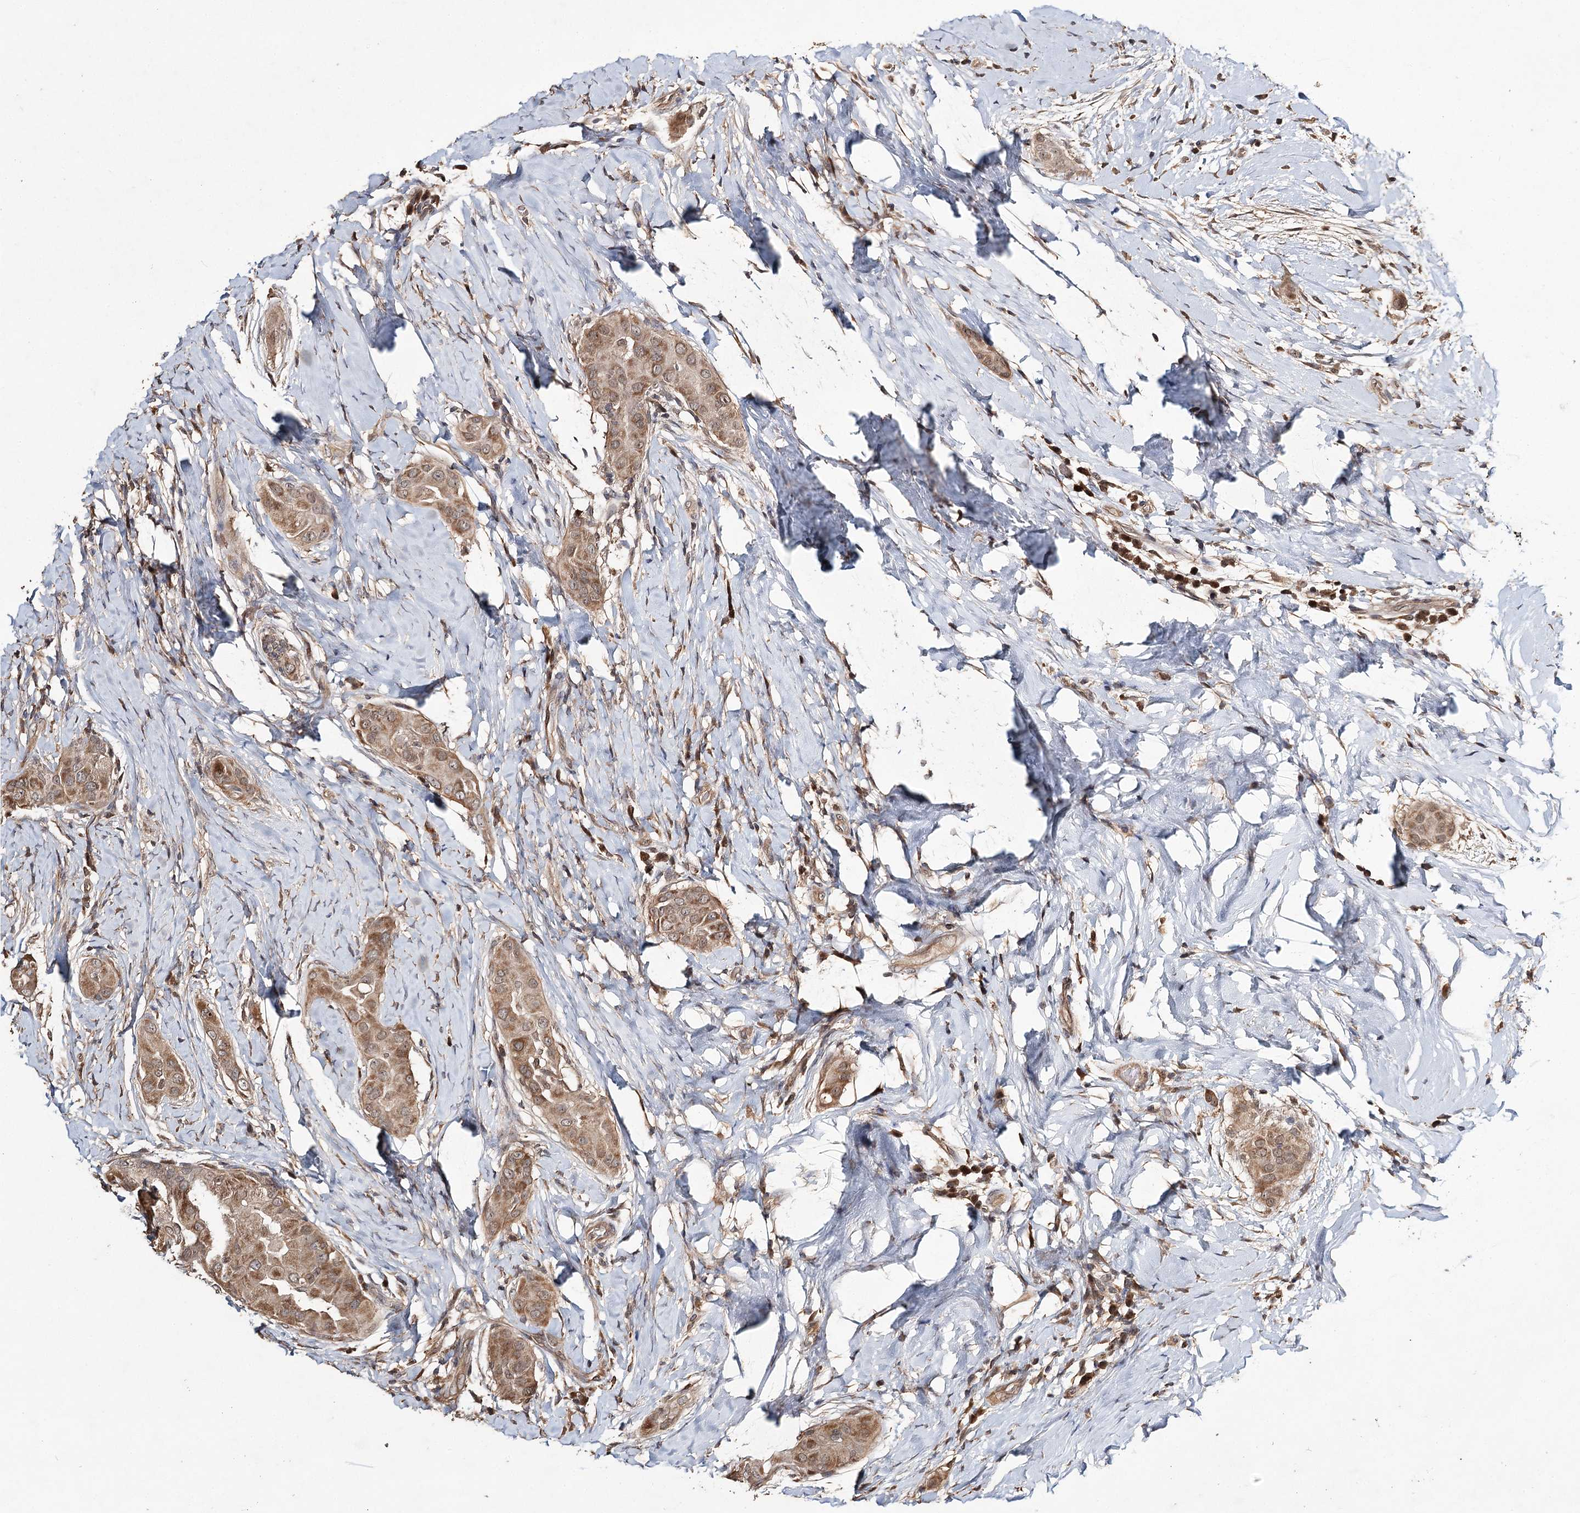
{"staining": {"intensity": "moderate", "quantity": ">75%", "location": "cytoplasmic/membranous,nuclear"}, "tissue": "thyroid cancer", "cell_type": "Tumor cells", "image_type": "cancer", "snomed": [{"axis": "morphology", "description": "Papillary adenocarcinoma, NOS"}, {"axis": "topography", "description": "Thyroid gland"}], "caption": "About >75% of tumor cells in thyroid papillary adenocarcinoma demonstrate moderate cytoplasmic/membranous and nuclear protein expression as visualized by brown immunohistochemical staining.", "gene": "NOPCHAP1", "patient": {"sex": "male", "age": 33}}